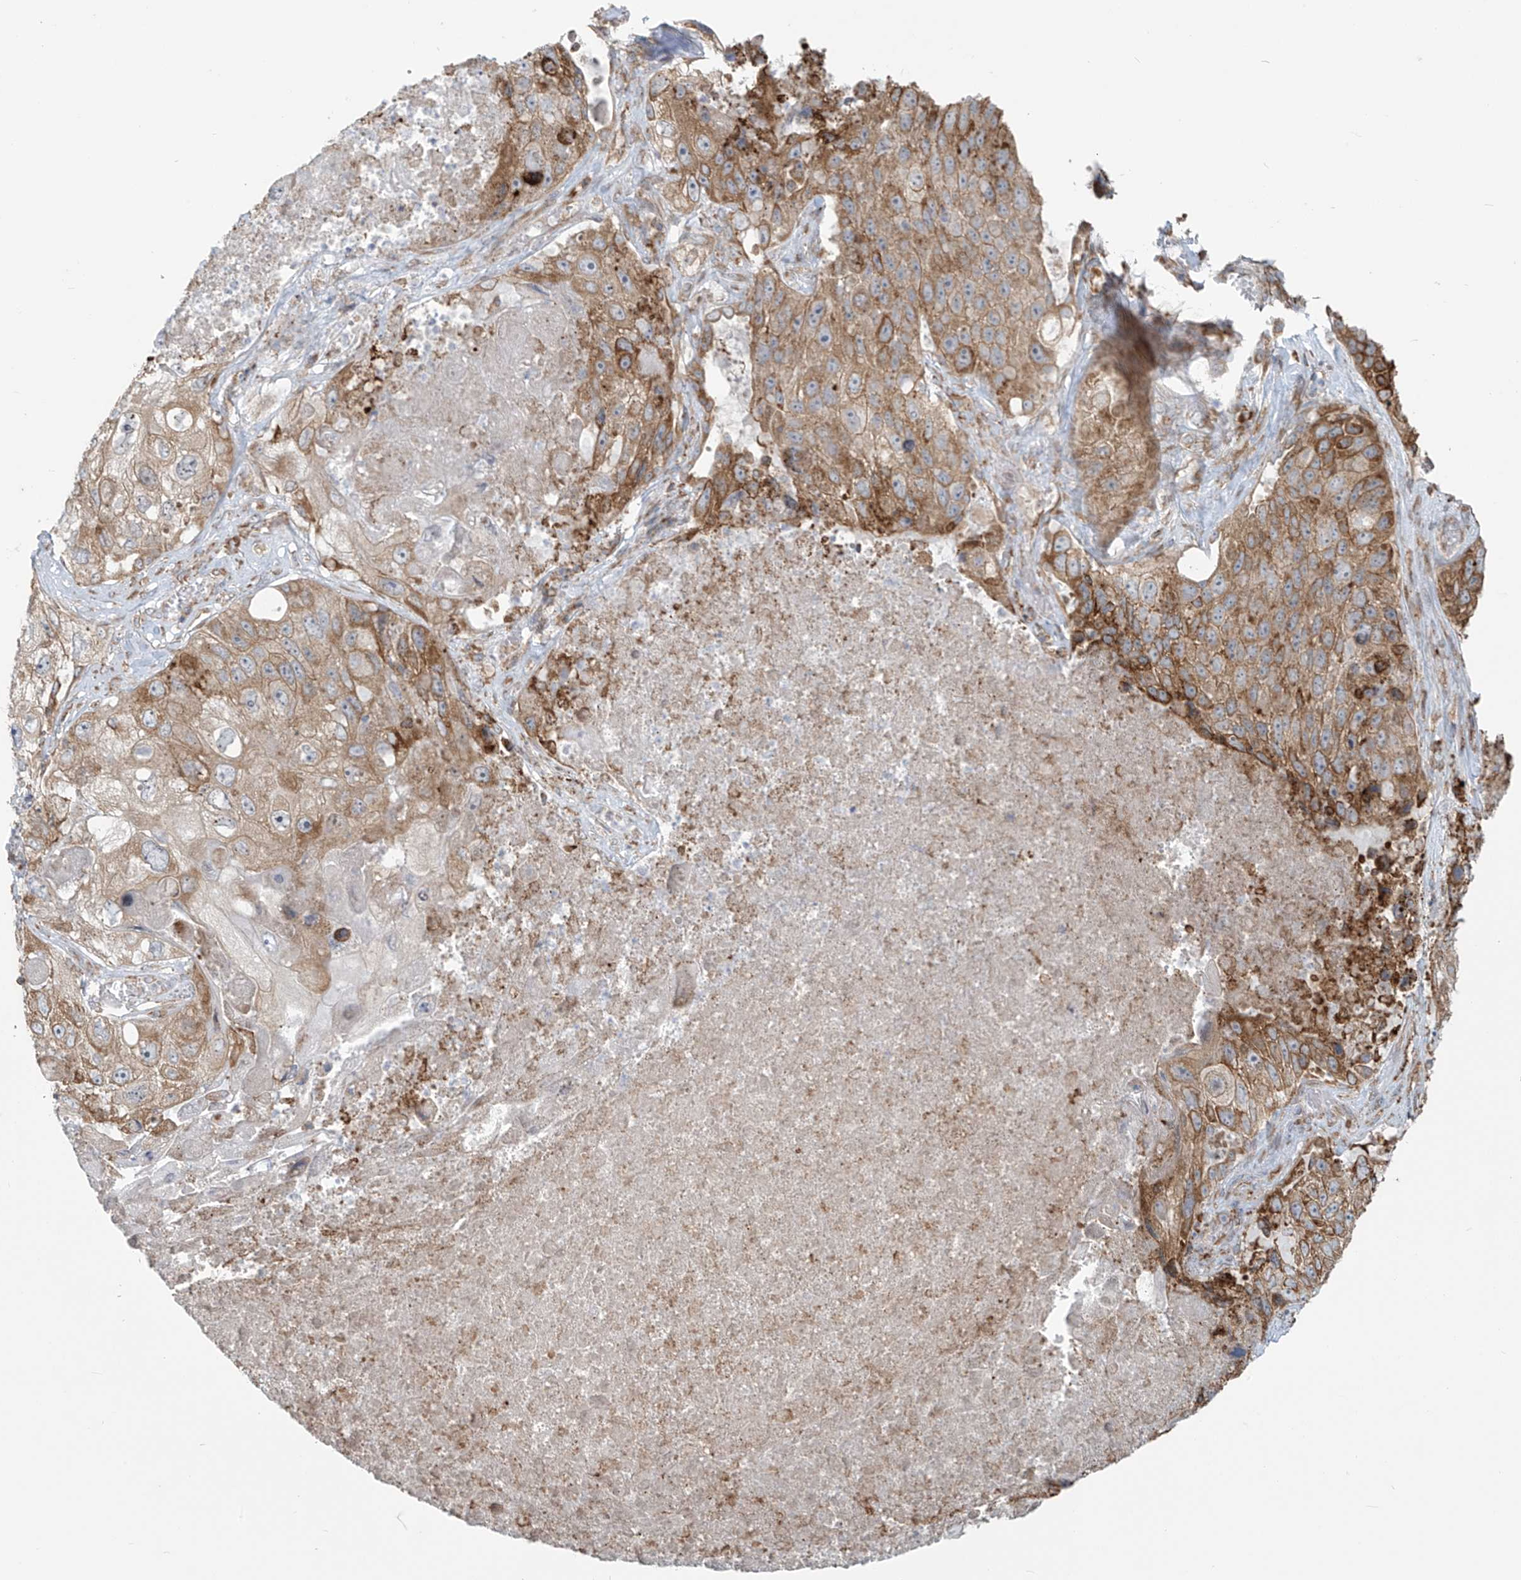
{"staining": {"intensity": "moderate", "quantity": ">75%", "location": "cytoplasmic/membranous"}, "tissue": "lung cancer", "cell_type": "Tumor cells", "image_type": "cancer", "snomed": [{"axis": "morphology", "description": "Squamous cell carcinoma, NOS"}, {"axis": "topography", "description": "Lung"}], "caption": "Human lung squamous cell carcinoma stained with a brown dye reveals moderate cytoplasmic/membranous positive expression in approximately >75% of tumor cells.", "gene": "KATNIP", "patient": {"sex": "male", "age": 61}}